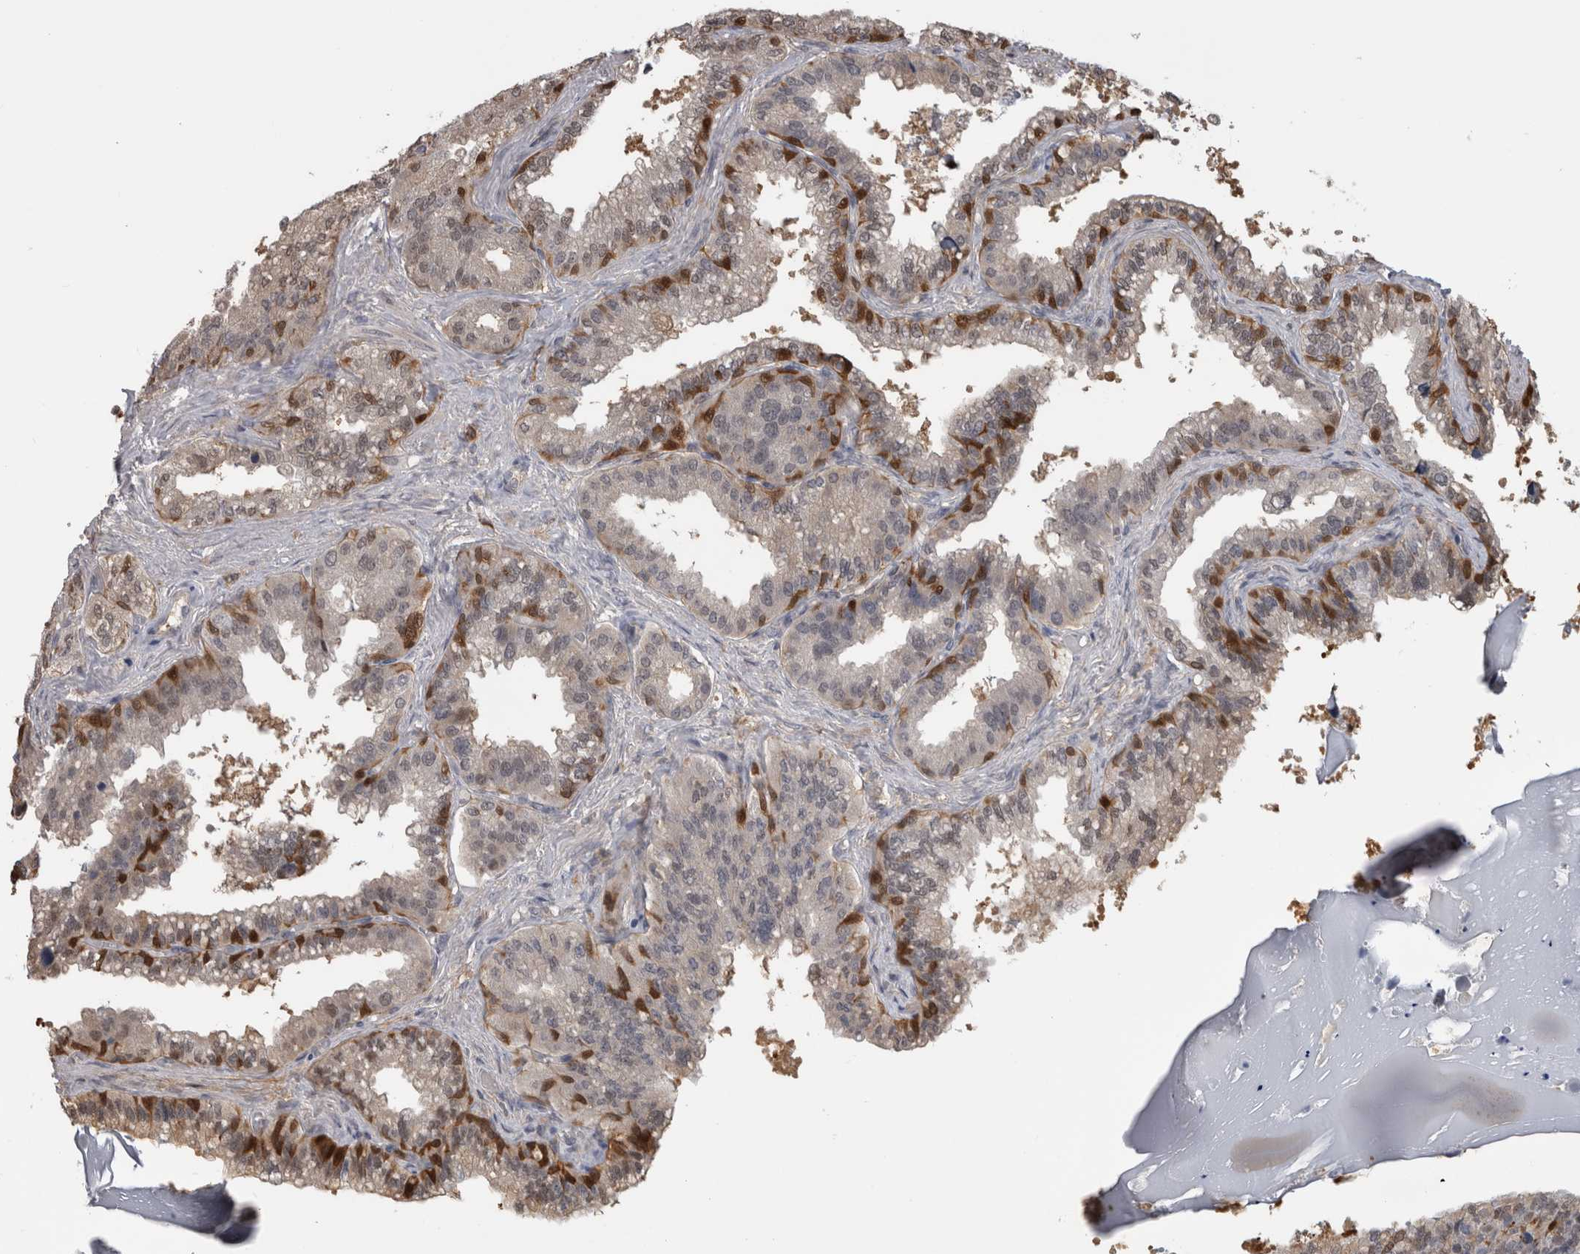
{"staining": {"intensity": "moderate", "quantity": "<25%", "location": "cytoplasmic/membranous"}, "tissue": "seminal vesicle", "cell_type": "Glandular cells", "image_type": "normal", "snomed": [{"axis": "morphology", "description": "Normal tissue, NOS"}, {"axis": "topography", "description": "Seminal veicle"}], "caption": "A high-resolution photomicrograph shows IHC staining of unremarkable seminal vesicle, which exhibits moderate cytoplasmic/membranous expression in about <25% of glandular cells. The protein of interest is stained brown, and the nuclei are stained in blue (DAB IHC with brightfield microscopy, high magnification).", "gene": "USH1G", "patient": {"sex": "male", "age": 46}}